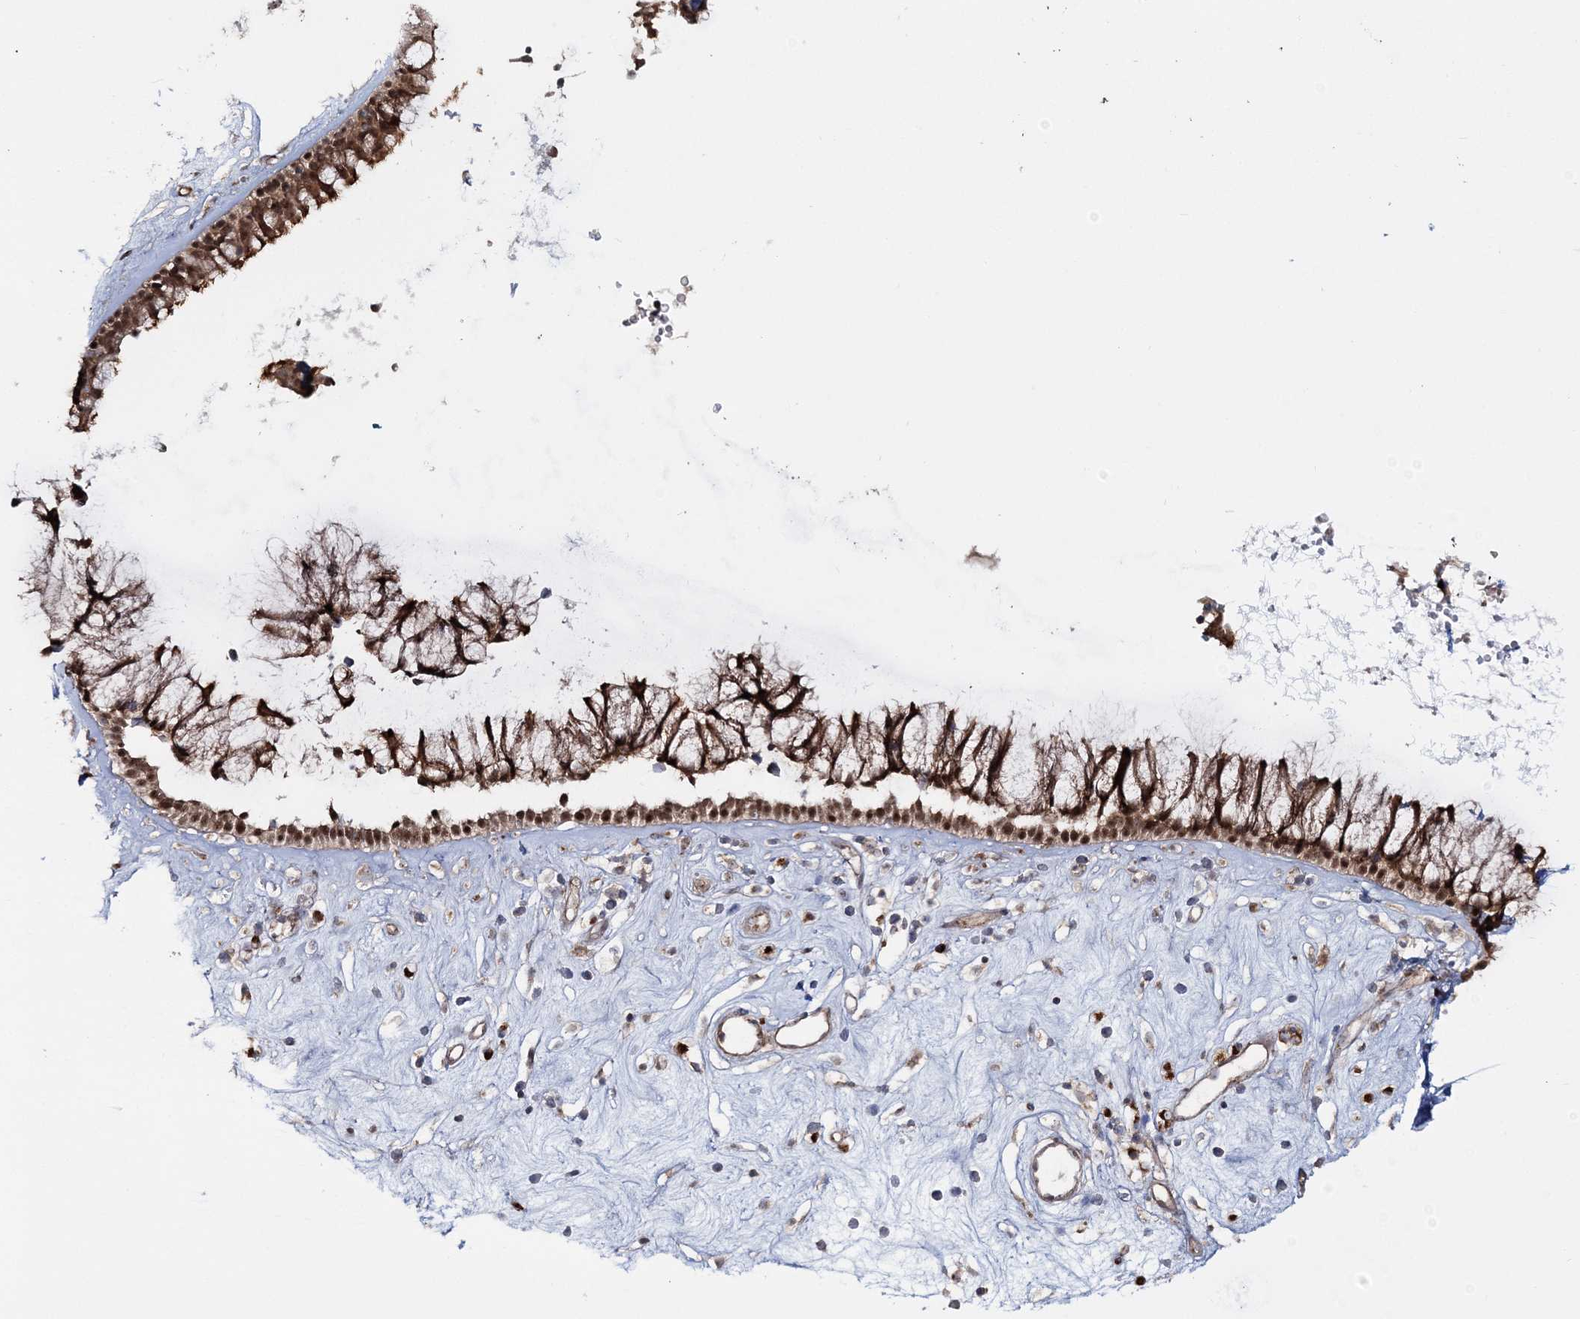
{"staining": {"intensity": "strong", "quantity": ">75%", "location": "cytoplasmic/membranous,nuclear"}, "tissue": "nasopharynx", "cell_type": "Respiratory epithelial cells", "image_type": "normal", "snomed": [{"axis": "morphology", "description": "Normal tissue, NOS"}, {"axis": "morphology", "description": "Inflammation, NOS"}, {"axis": "topography", "description": "Nasopharynx"}], "caption": "DAB (3,3'-diaminobenzidine) immunohistochemical staining of benign nasopharynx exhibits strong cytoplasmic/membranous,nuclear protein positivity in about >75% of respiratory epithelial cells.", "gene": "MOCS2", "patient": {"sex": "male", "age": 29}}